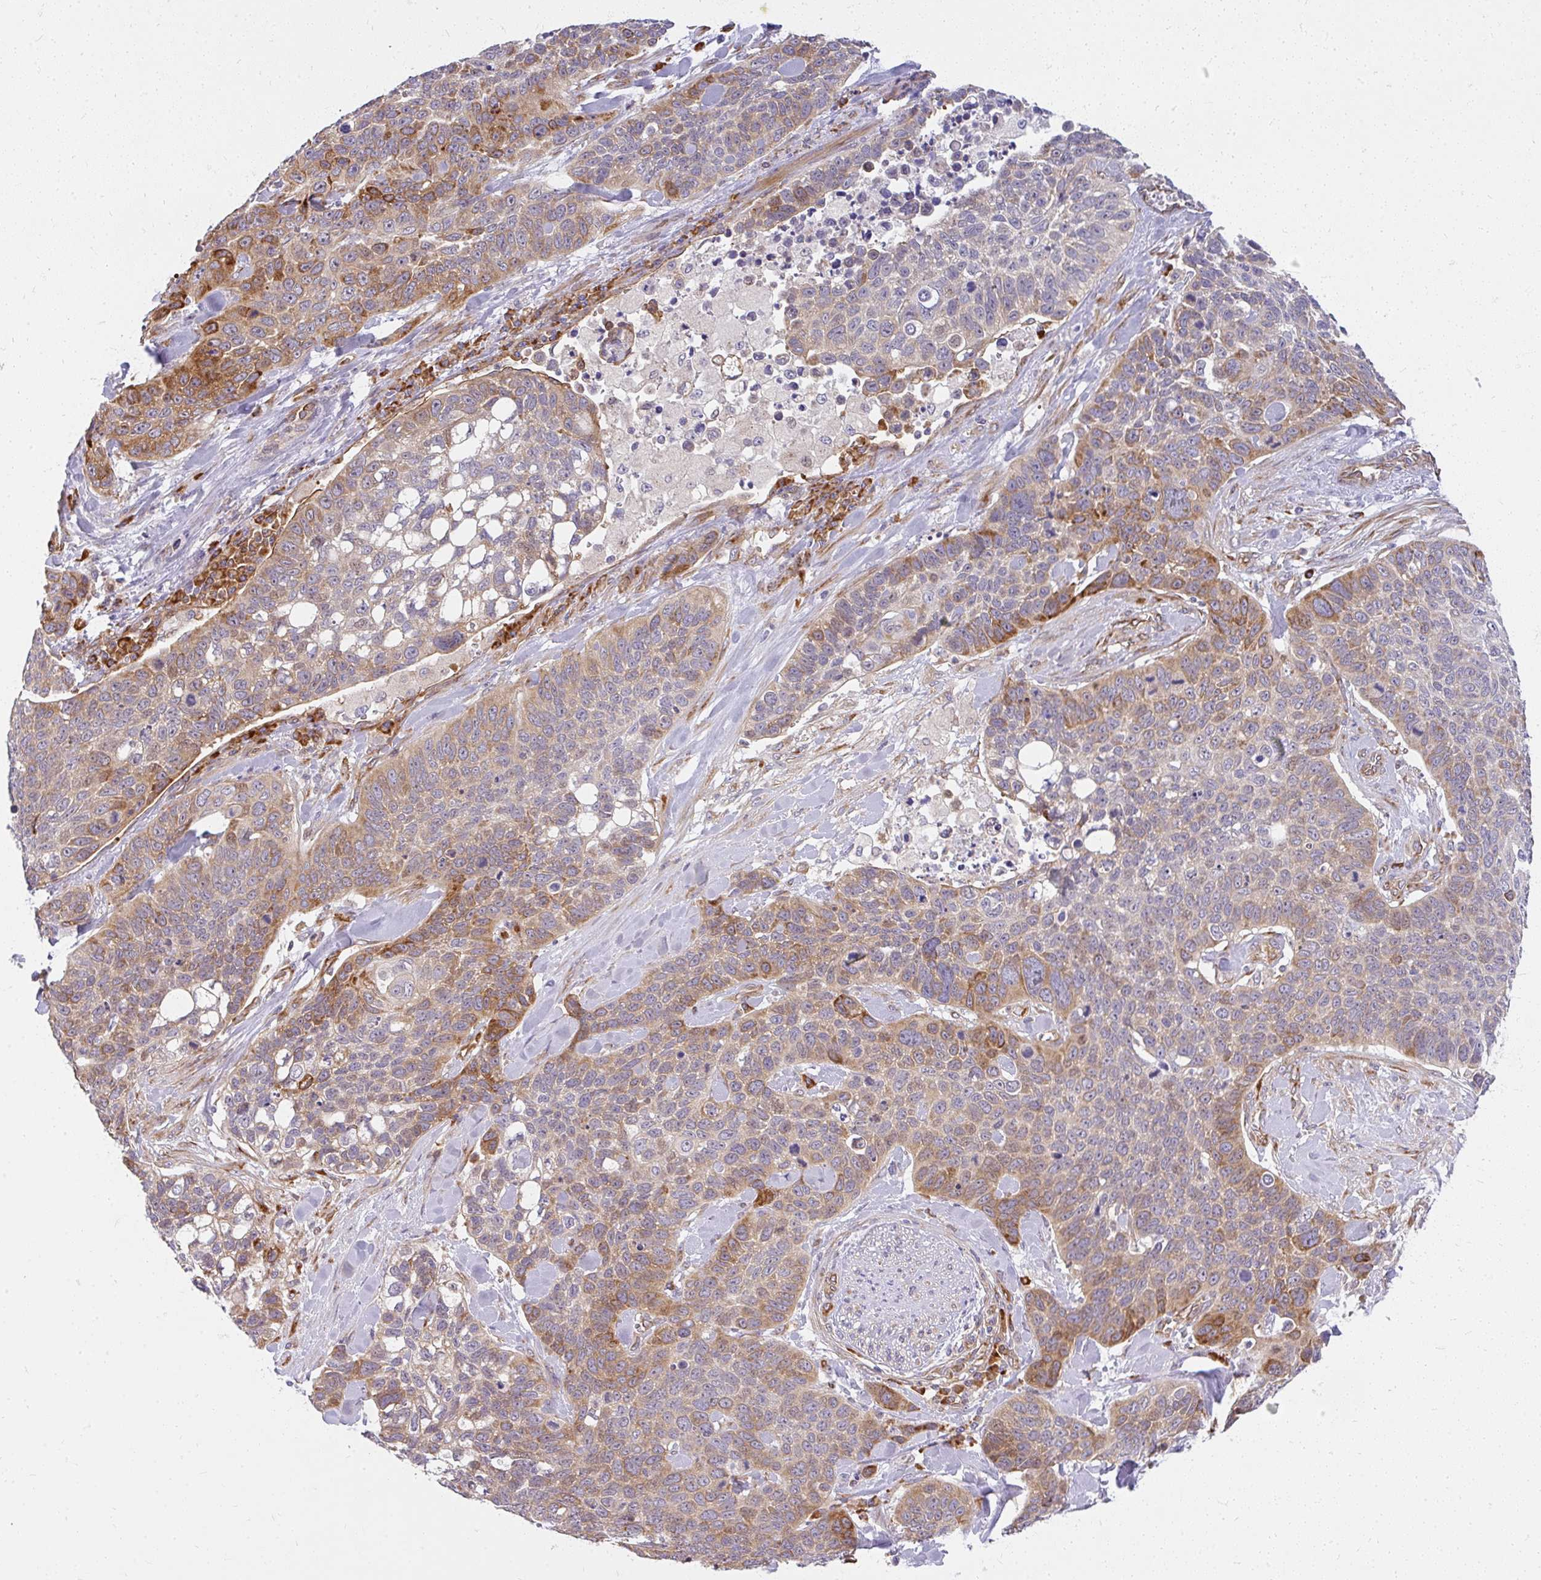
{"staining": {"intensity": "moderate", "quantity": "25%-75%", "location": "cytoplasmic/membranous"}, "tissue": "lung cancer", "cell_type": "Tumor cells", "image_type": "cancer", "snomed": [{"axis": "morphology", "description": "Squamous cell carcinoma, NOS"}, {"axis": "topography", "description": "Lung"}], "caption": "Lung squamous cell carcinoma stained for a protein exhibits moderate cytoplasmic/membranous positivity in tumor cells.", "gene": "RSKR", "patient": {"sex": "male", "age": 62}}